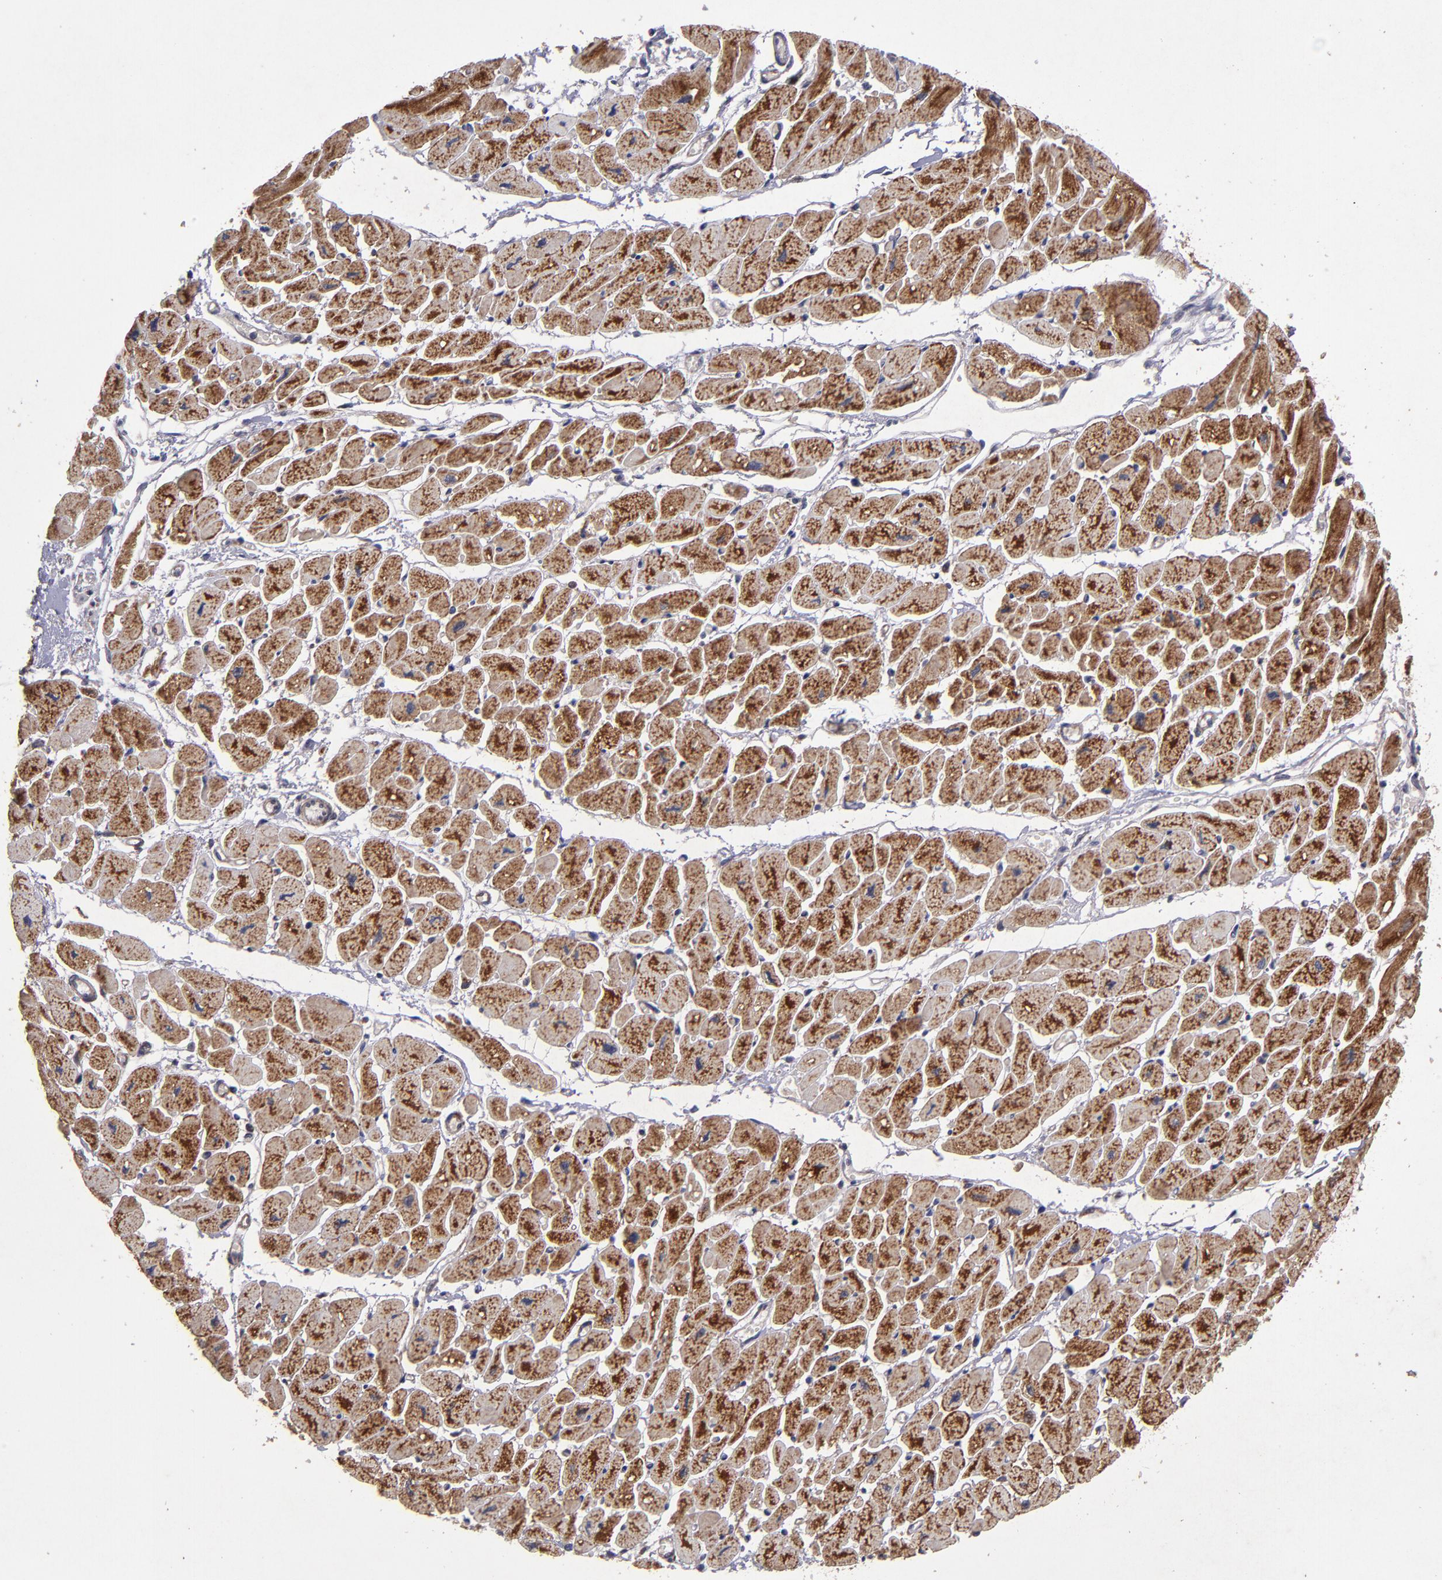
{"staining": {"intensity": "moderate", "quantity": ">75%", "location": "cytoplasmic/membranous"}, "tissue": "heart muscle", "cell_type": "Cardiomyocytes", "image_type": "normal", "snomed": [{"axis": "morphology", "description": "Normal tissue, NOS"}, {"axis": "topography", "description": "Heart"}], "caption": "The histopathology image reveals immunohistochemical staining of benign heart muscle. There is moderate cytoplasmic/membranous positivity is identified in about >75% of cardiomyocytes. The staining is performed using DAB brown chromogen to label protein expression. The nuclei are counter-stained blue using hematoxylin.", "gene": "TIMM9", "patient": {"sex": "female", "age": 54}}